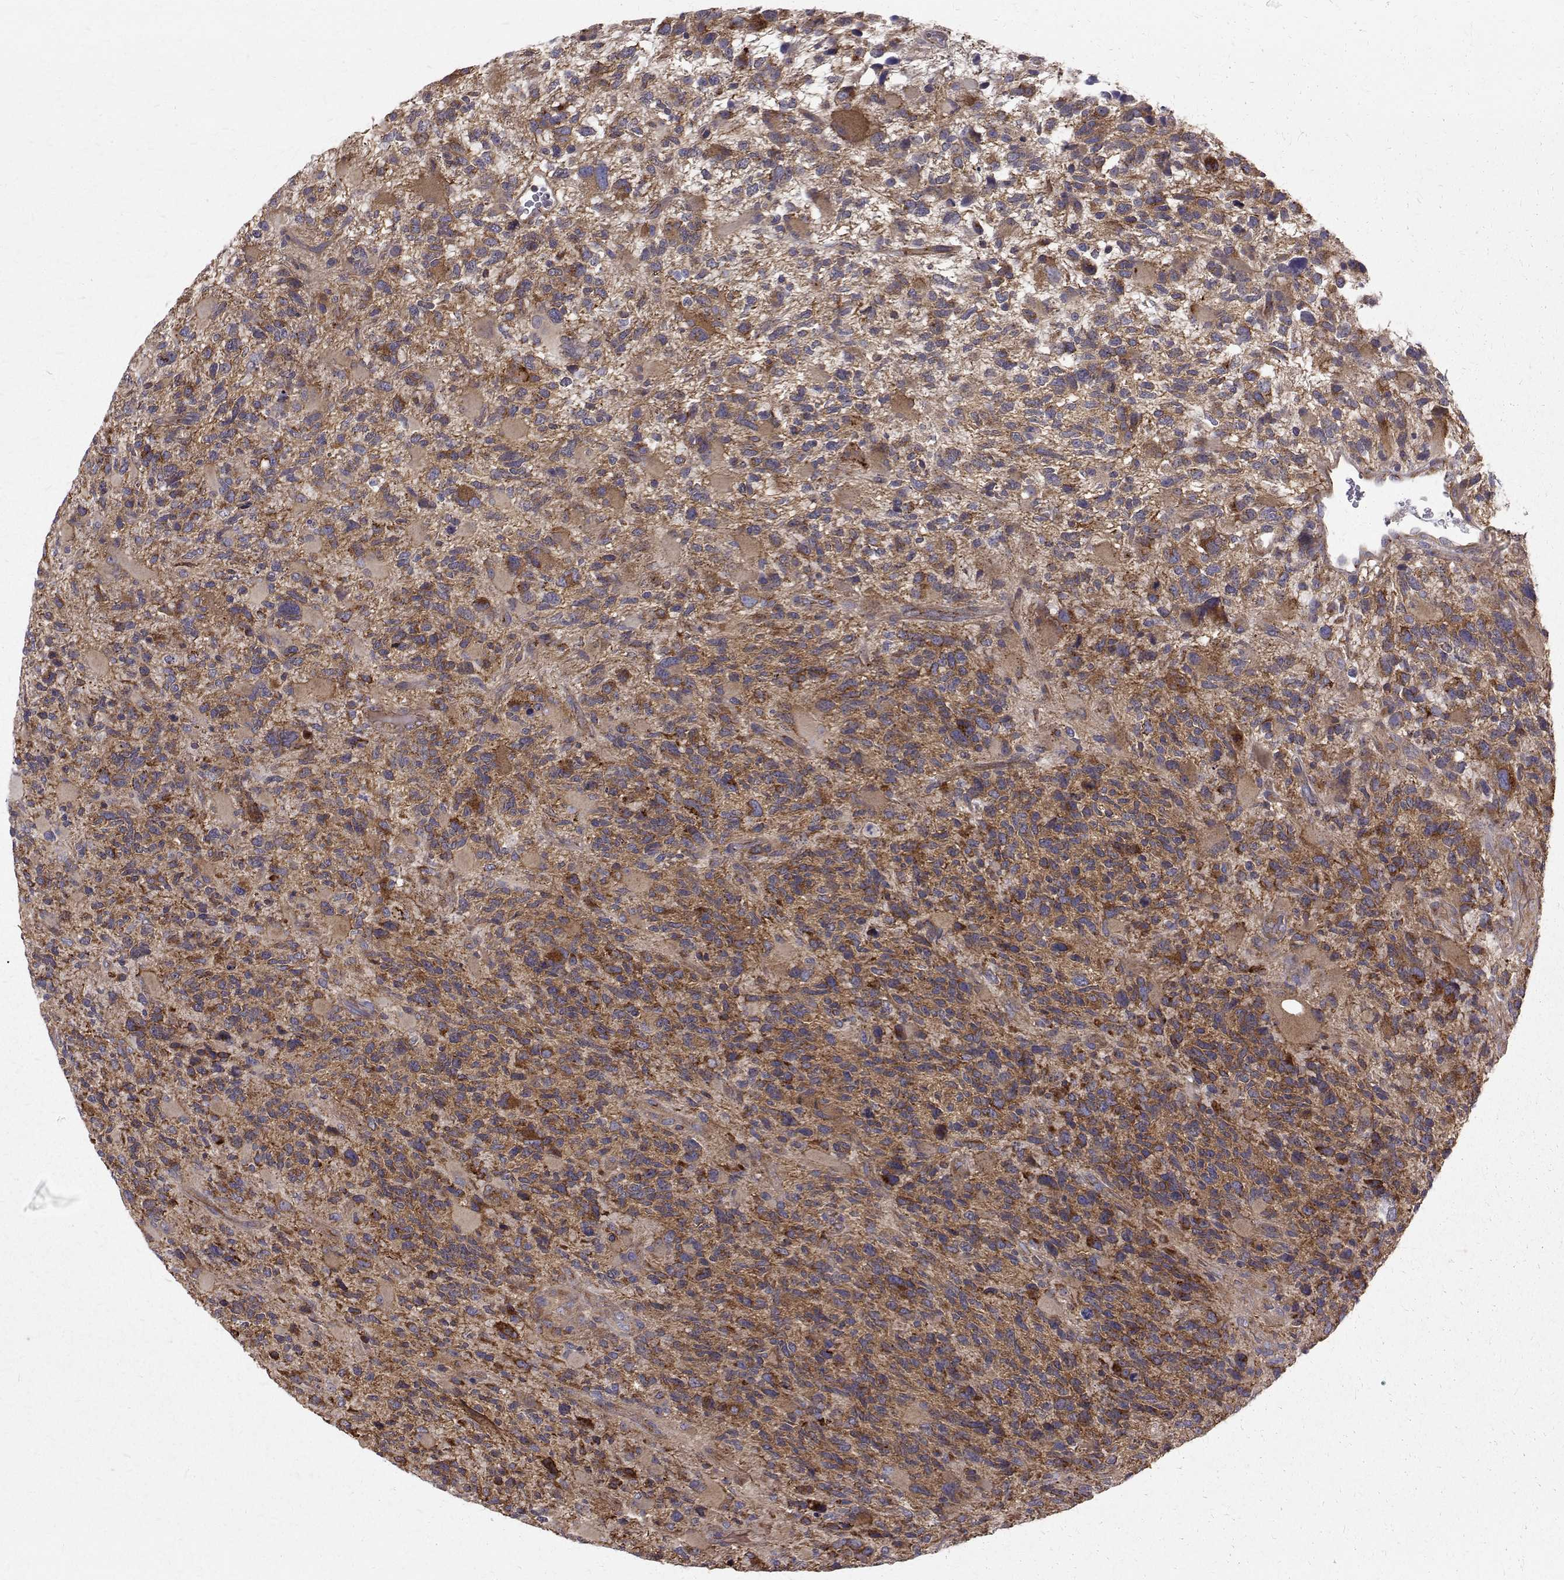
{"staining": {"intensity": "moderate", "quantity": "25%-75%", "location": "cytoplasmic/membranous"}, "tissue": "glioma", "cell_type": "Tumor cells", "image_type": "cancer", "snomed": [{"axis": "morphology", "description": "Glioma, malignant, High grade"}, {"axis": "topography", "description": "Brain"}], "caption": "Immunohistochemistry (IHC) micrograph of human malignant glioma (high-grade) stained for a protein (brown), which shows medium levels of moderate cytoplasmic/membranous positivity in about 25%-75% of tumor cells.", "gene": "ARFGAP1", "patient": {"sex": "female", "age": 71}}